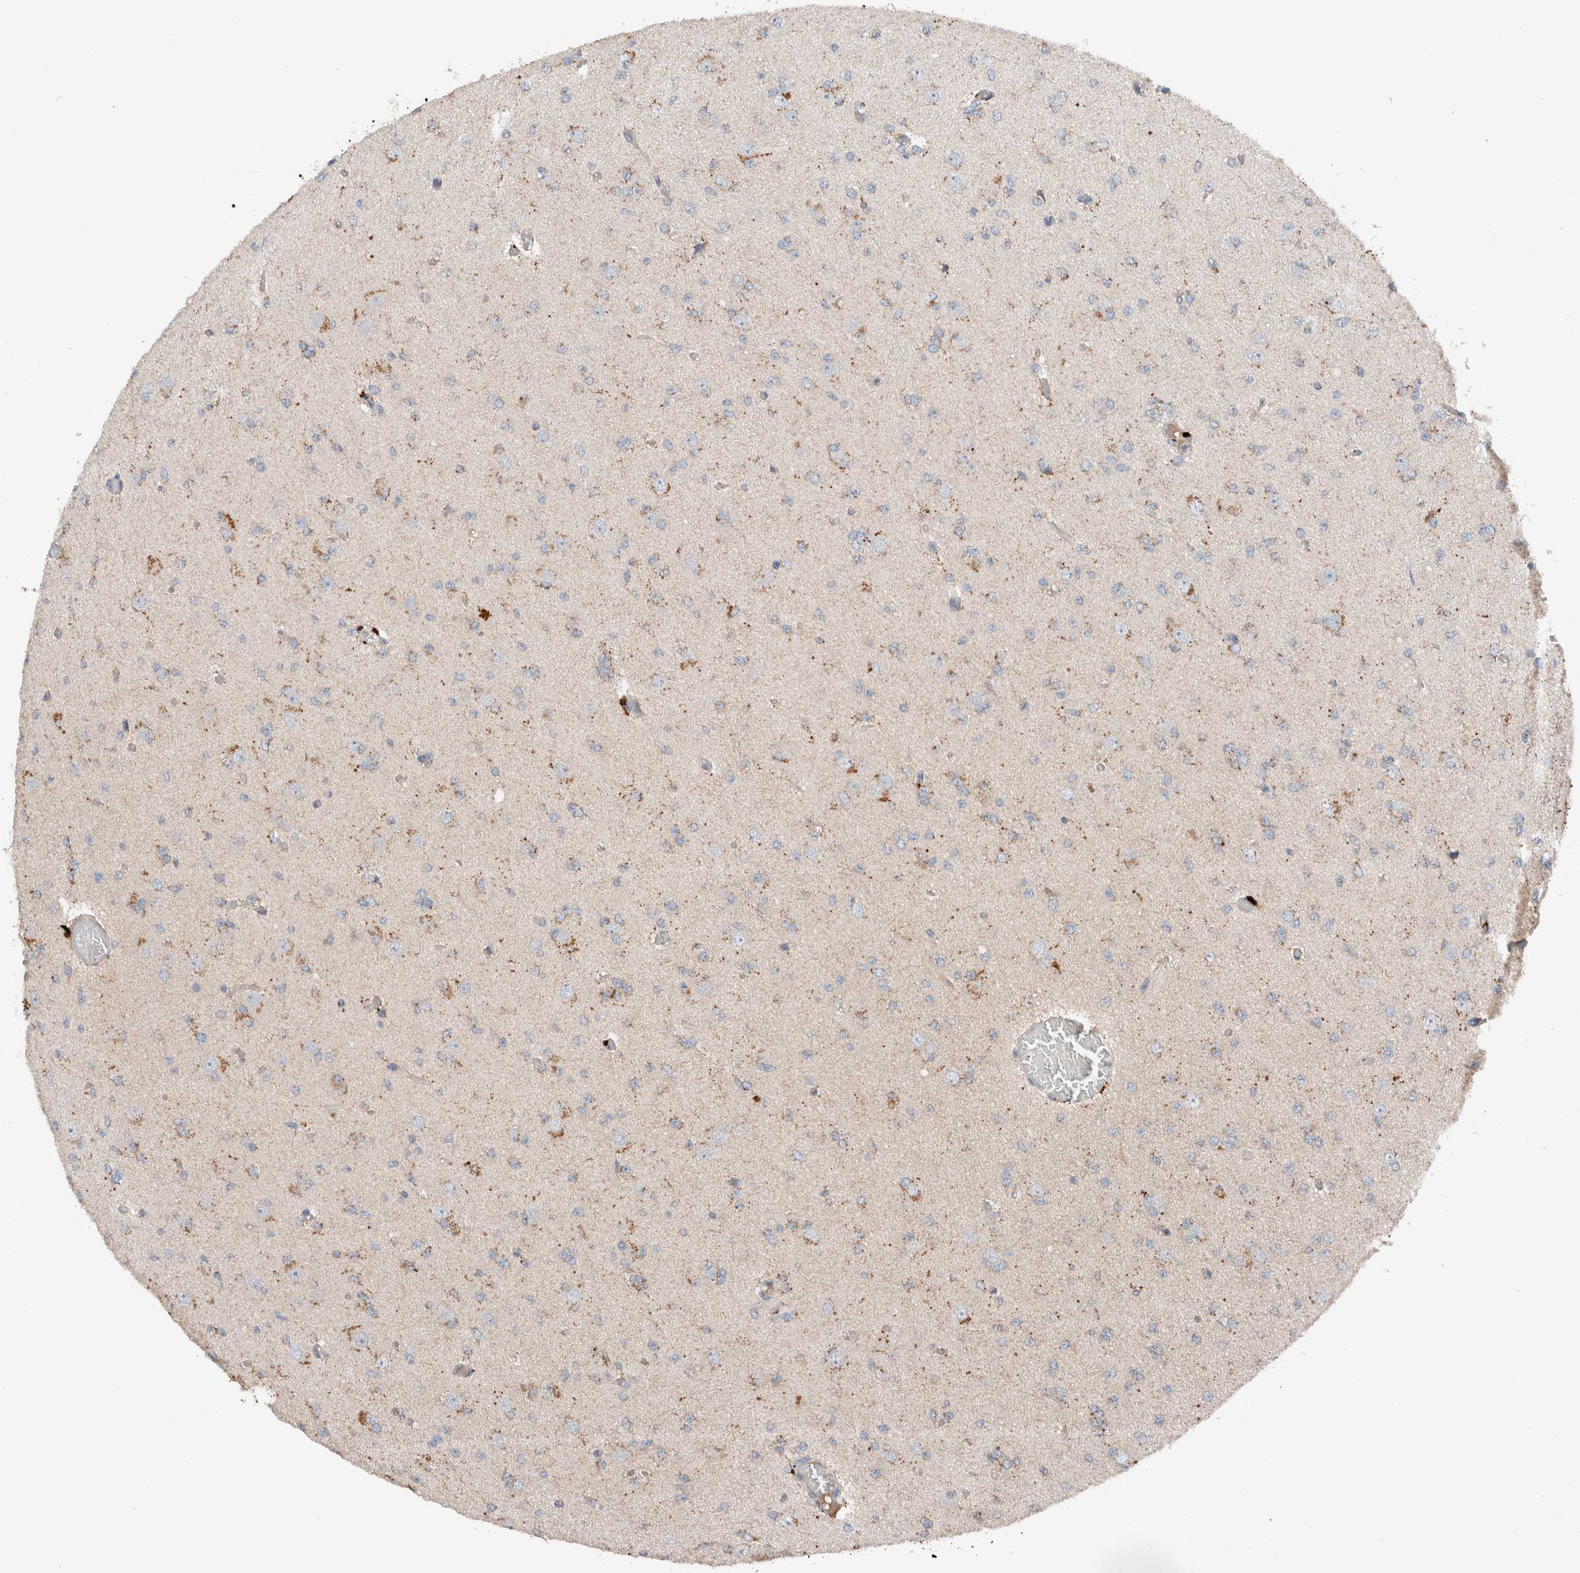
{"staining": {"intensity": "weak", "quantity": "<25%", "location": "cytoplasmic/membranous"}, "tissue": "glioma", "cell_type": "Tumor cells", "image_type": "cancer", "snomed": [{"axis": "morphology", "description": "Glioma, malignant, Low grade"}, {"axis": "topography", "description": "Brain"}], "caption": "This is an immunohistochemistry (IHC) histopathology image of malignant glioma (low-grade). There is no staining in tumor cells.", "gene": "UGCG", "patient": {"sex": "female", "age": 22}}